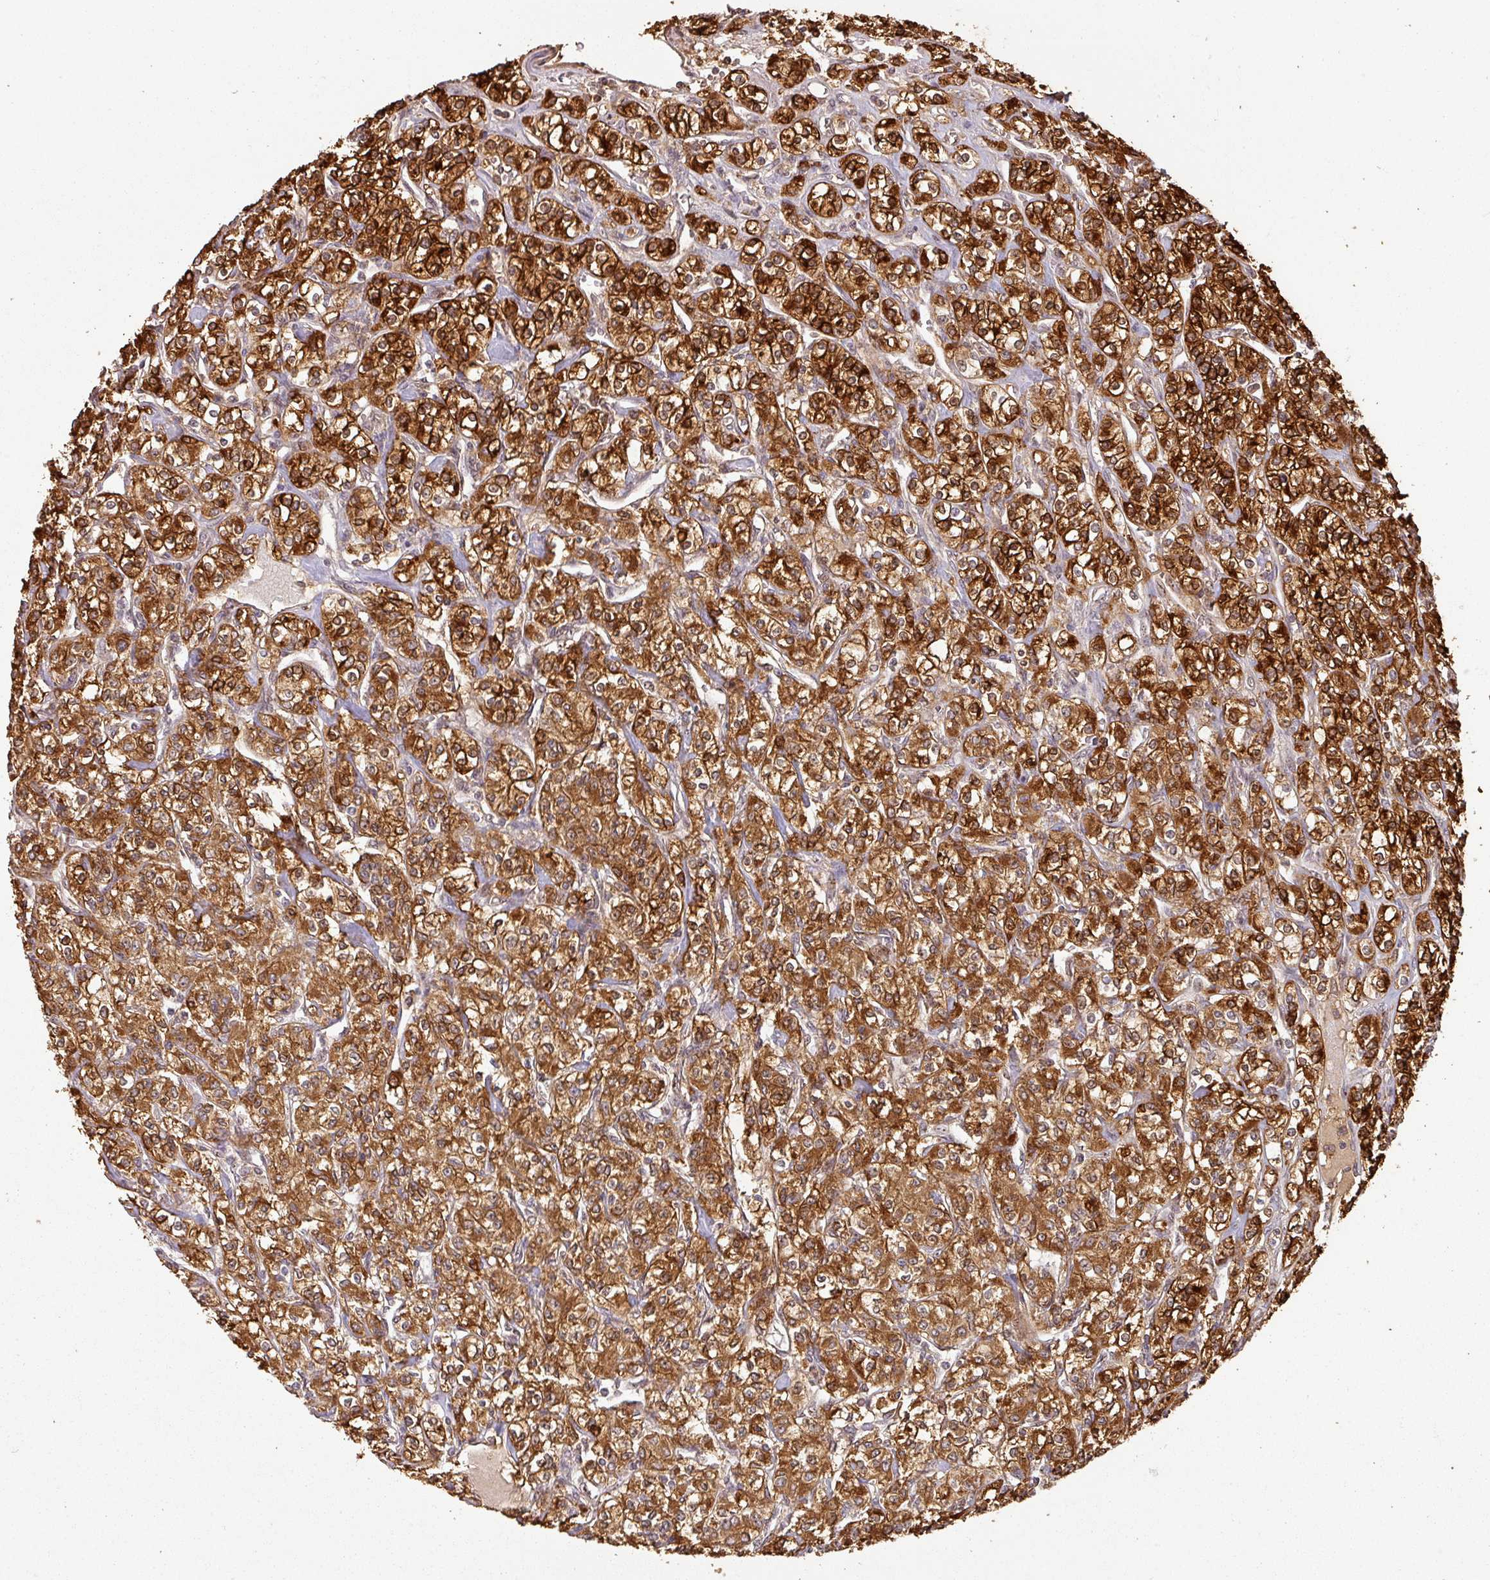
{"staining": {"intensity": "strong", "quantity": ">75%", "location": "cytoplasmic/membranous,nuclear"}, "tissue": "renal cancer", "cell_type": "Tumor cells", "image_type": "cancer", "snomed": [{"axis": "morphology", "description": "Adenocarcinoma, NOS"}, {"axis": "topography", "description": "Kidney"}], "caption": "Immunohistochemistry (IHC) histopathology image of human renal adenocarcinoma stained for a protein (brown), which shows high levels of strong cytoplasmic/membranous and nuclear staining in approximately >75% of tumor cells.", "gene": "ZNF322", "patient": {"sex": "male", "age": 77}}